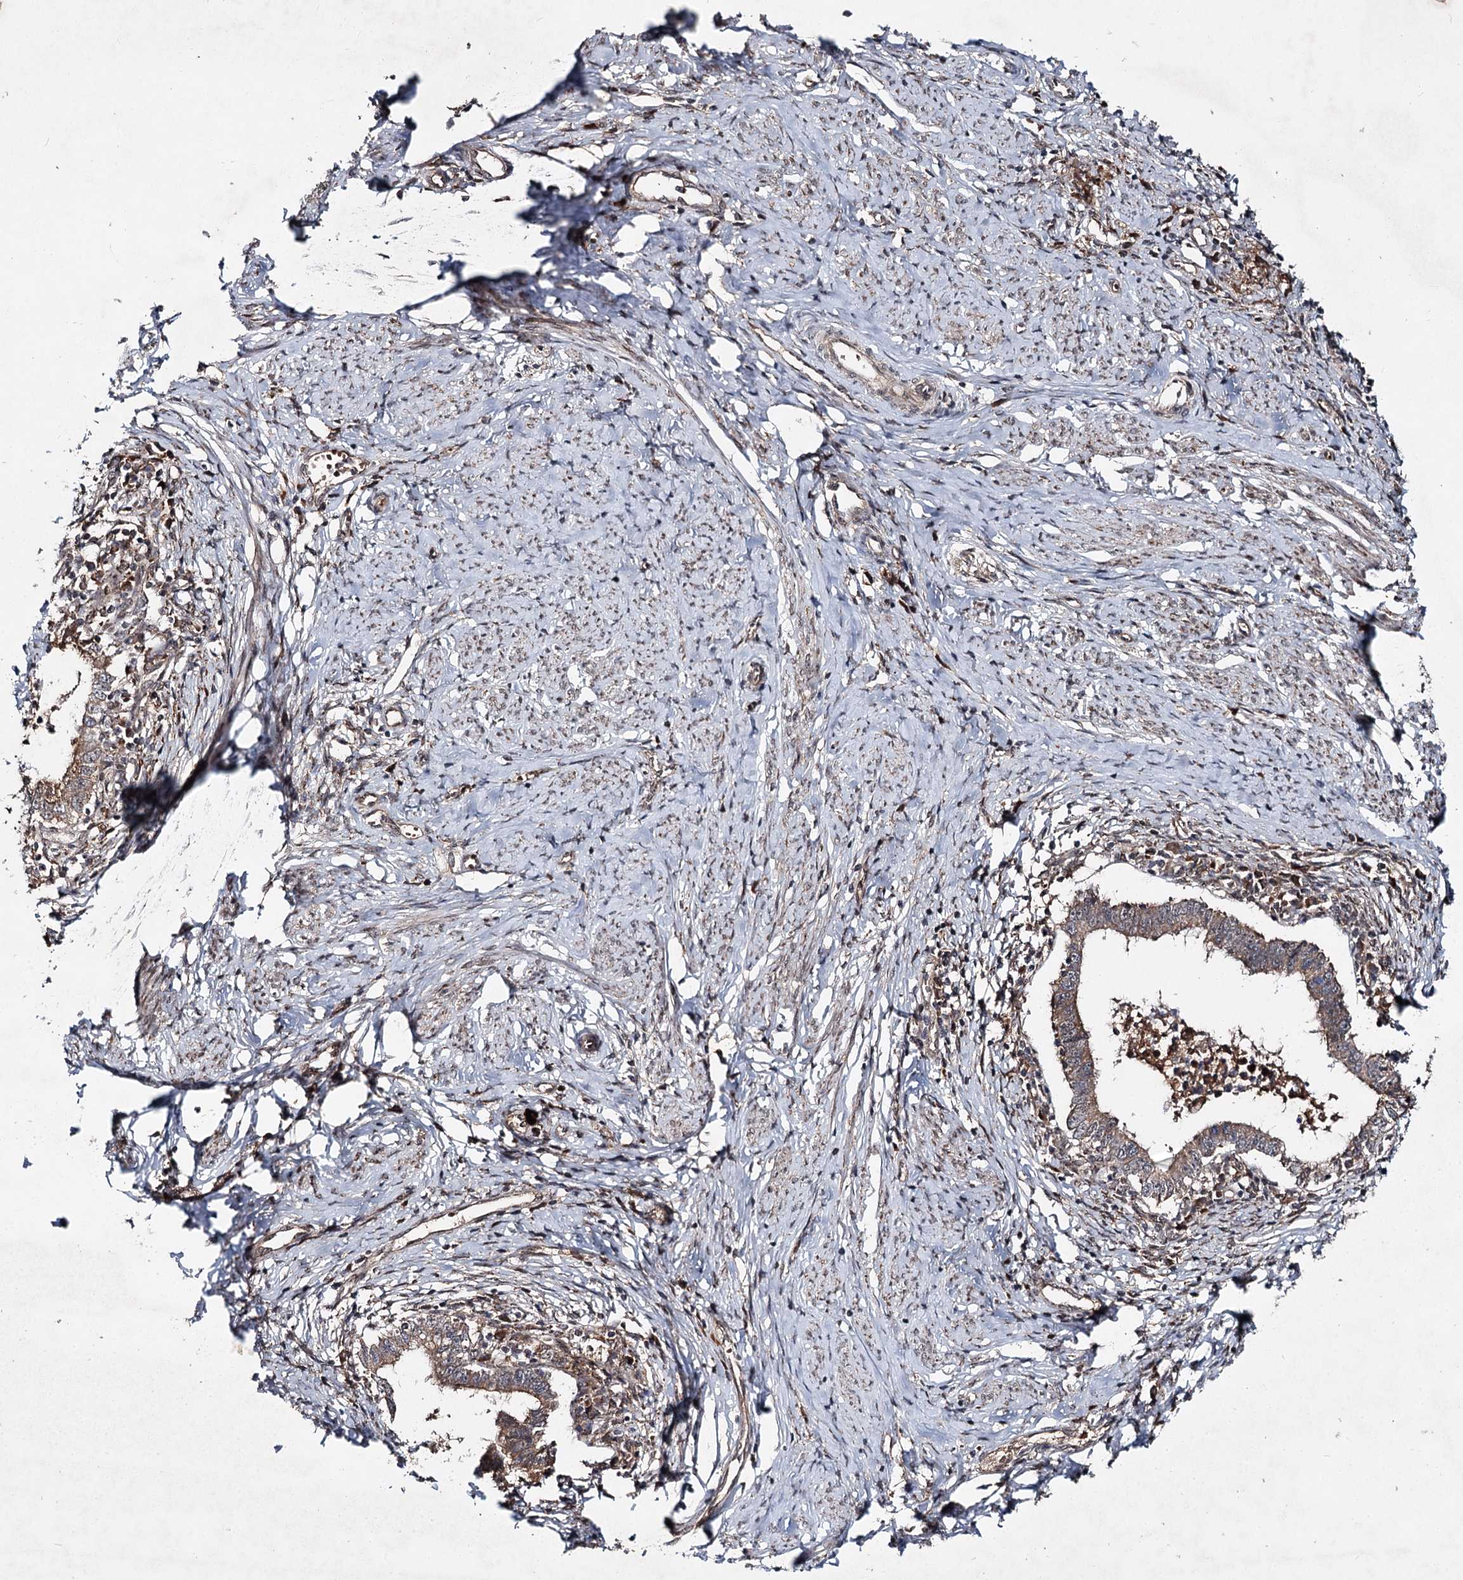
{"staining": {"intensity": "moderate", "quantity": "25%-75%", "location": "cytoplasmic/membranous"}, "tissue": "cervical cancer", "cell_type": "Tumor cells", "image_type": "cancer", "snomed": [{"axis": "morphology", "description": "Adenocarcinoma, NOS"}, {"axis": "topography", "description": "Cervix"}], "caption": "Immunohistochemistry of human cervical adenocarcinoma exhibits medium levels of moderate cytoplasmic/membranous positivity in about 25%-75% of tumor cells. (DAB (3,3'-diaminobenzidine) IHC, brown staining for protein, blue staining for nuclei).", "gene": "MSANTD2", "patient": {"sex": "female", "age": 36}}